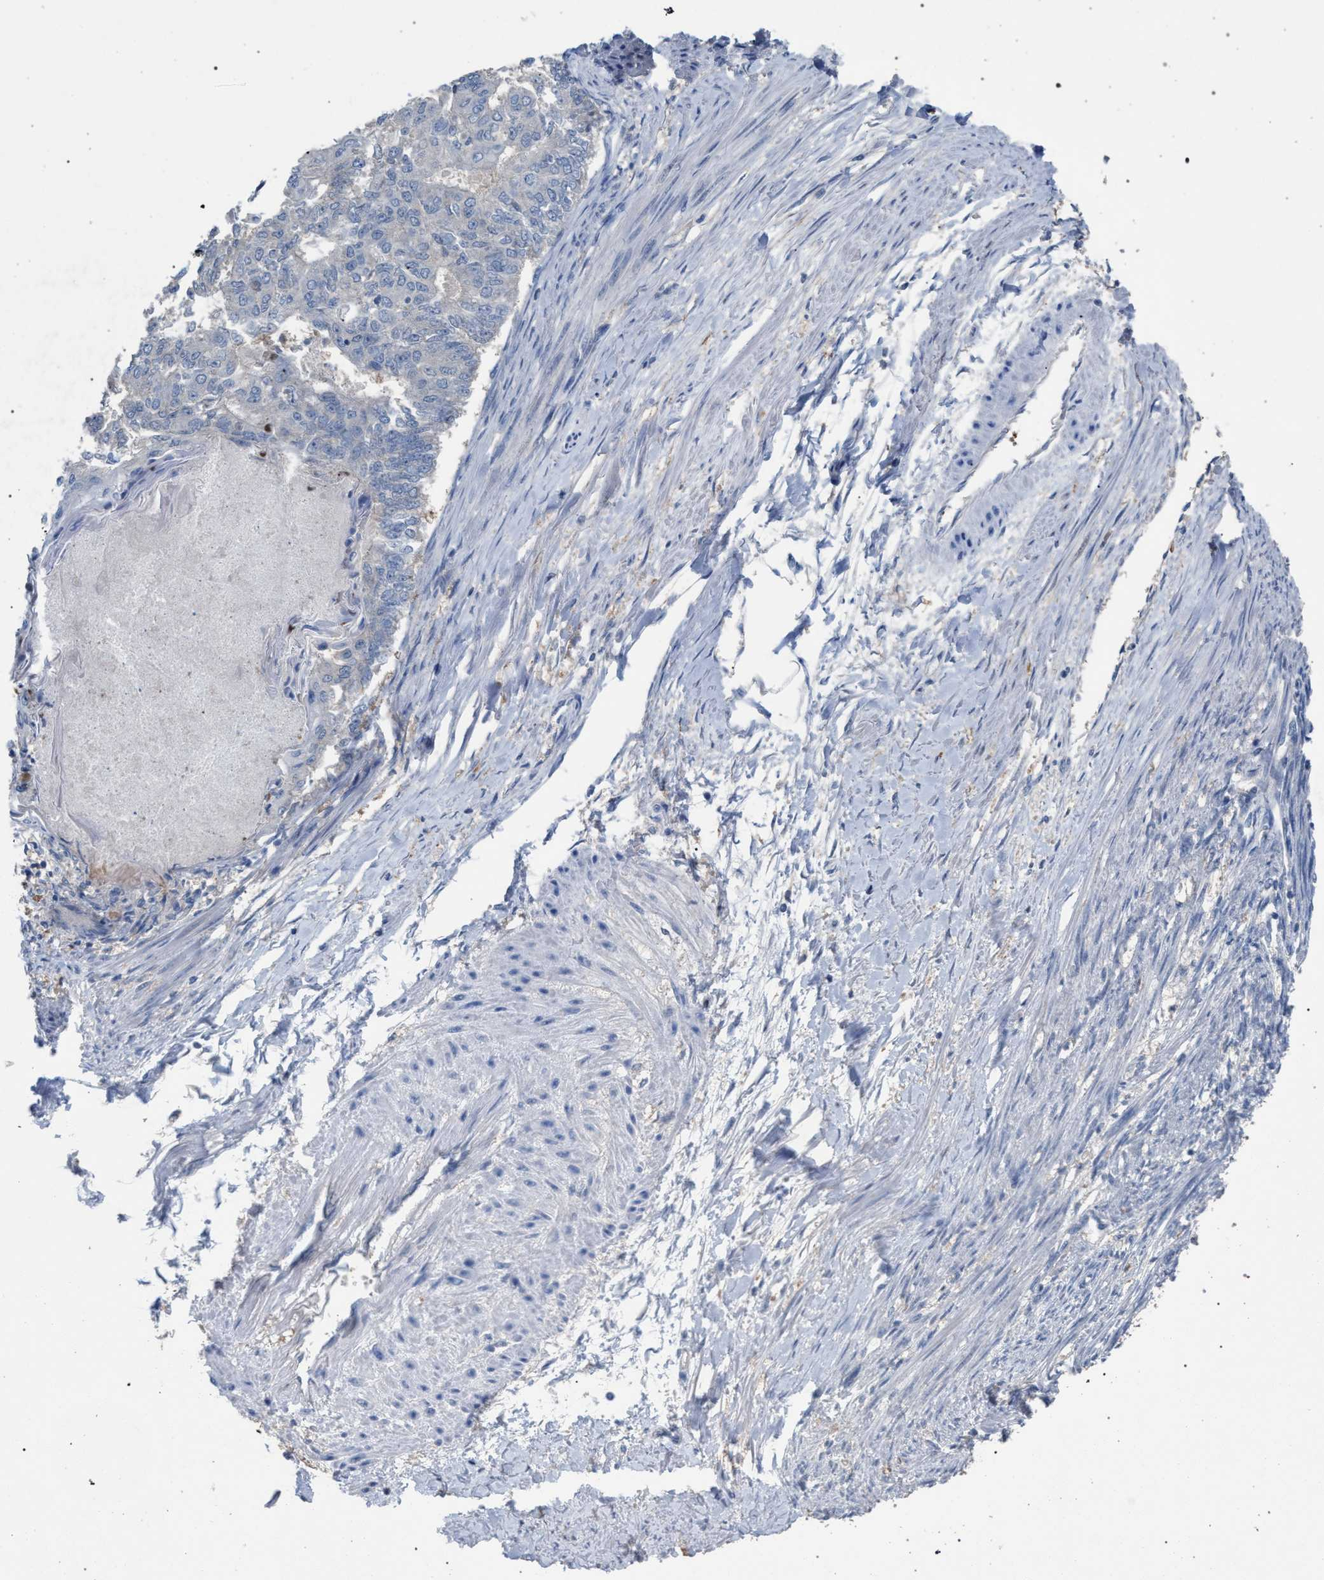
{"staining": {"intensity": "negative", "quantity": "none", "location": "none"}, "tissue": "endometrial cancer", "cell_type": "Tumor cells", "image_type": "cancer", "snomed": [{"axis": "morphology", "description": "Adenocarcinoma, NOS"}, {"axis": "topography", "description": "Endometrium"}], "caption": "The image demonstrates no significant expression in tumor cells of endometrial cancer. The staining is performed using DAB (3,3'-diaminobenzidine) brown chromogen with nuclei counter-stained in using hematoxylin.", "gene": "TECPR1", "patient": {"sex": "female", "age": 32}}